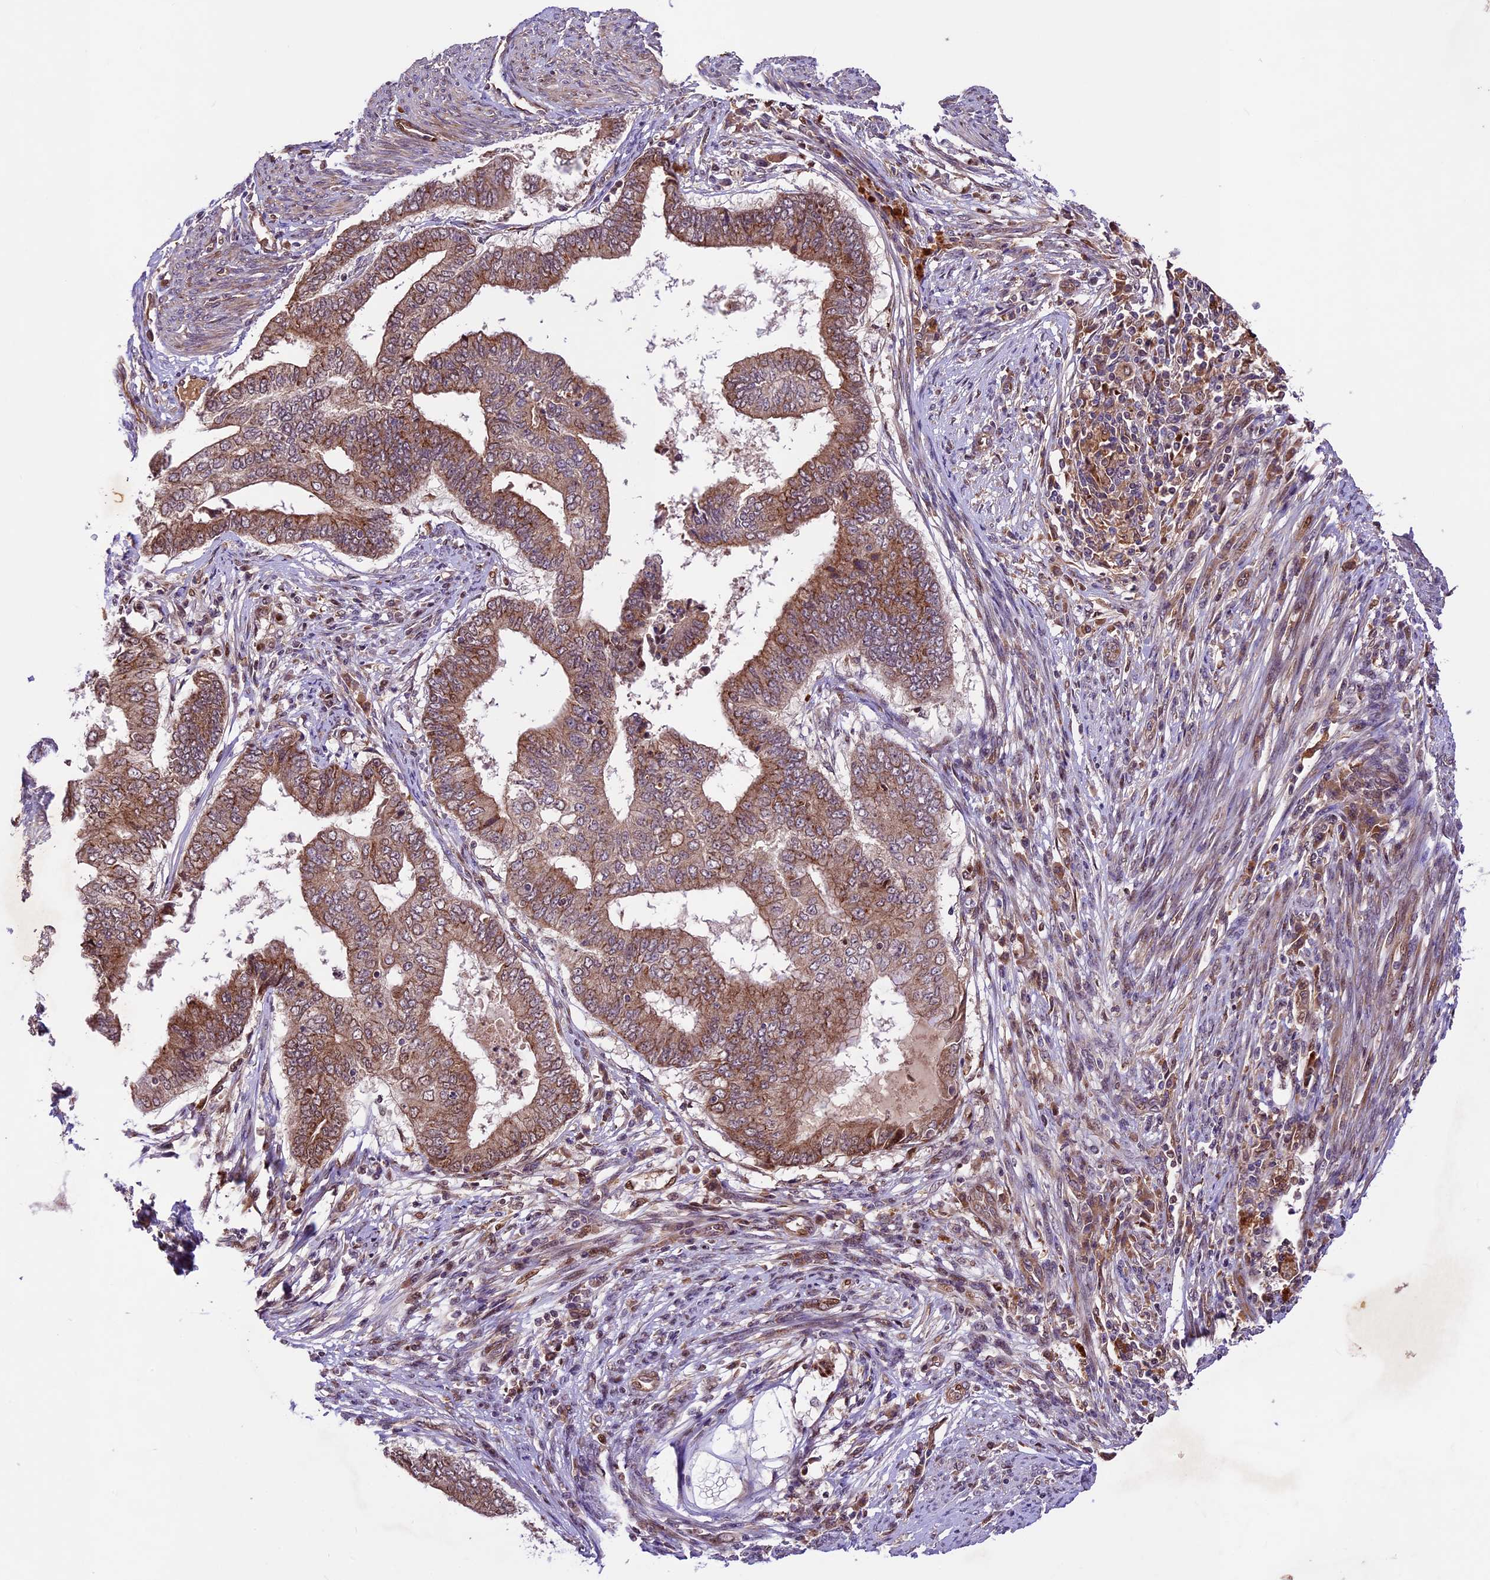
{"staining": {"intensity": "moderate", "quantity": ">75%", "location": "cytoplasmic/membranous,nuclear"}, "tissue": "endometrial cancer", "cell_type": "Tumor cells", "image_type": "cancer", "snomed": [{"axis": "morphology", "description": "Polyp, NOS"}, {"axis": "morphology", "description": "Adenocarcinoma, NOS"}, {"axis": "morphology", "description": "Adenoma, NOS"}, {"axis": "topography", "description": "Endometrium"}], "caption": "Immunohistochemical staining of endometrial cancer (adenoma) displays medium levels of moderate cytoplasmic/membranous and nuclear staining in about >75% of tumor cells.", "gene": "CCSER1", "patient": {"sex": "female", "age": 79}}